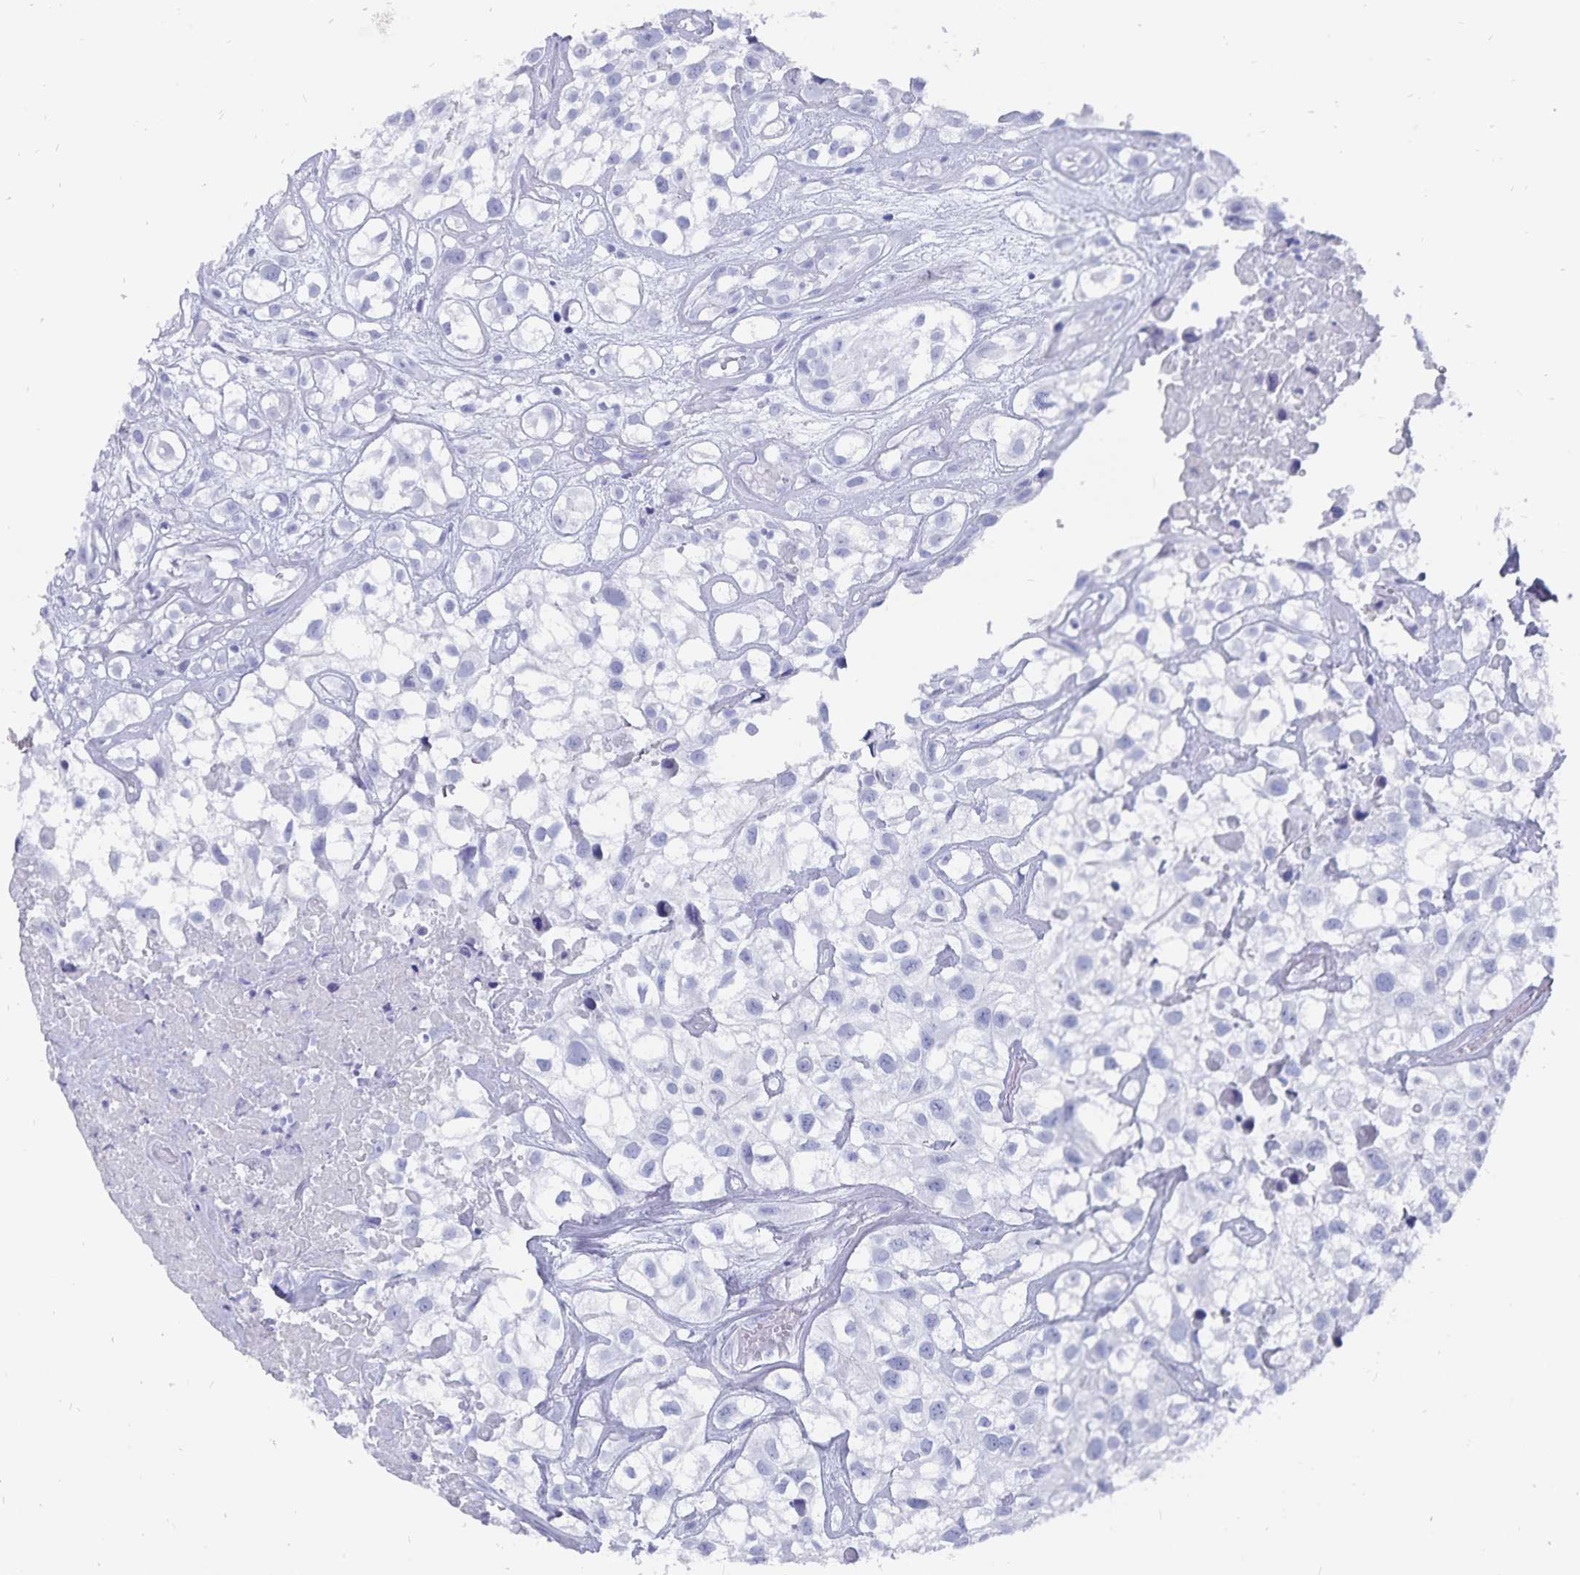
{"staining": {"intensity": "negative", "quantity": "none", "location": "none"}, "tissue": "urothelial cancer", "cell_type": "Tumor cells", "image_type": "cancer", "snomed": [{"axis": "morphology", "description": "Urothelial carcinoma, High grade"}, {"axis": "topography", "description": "Urinary bladder"}], "caption": "High power microscopy image of an immunohistochemistry image of high-grade urothelial carcinoma, revealing no significant expression in tumor cells. (IHC, brightfield microscopy, high magnification).", "gene": "ADH1A", "patient": {"sex": "male", "age": 56}}